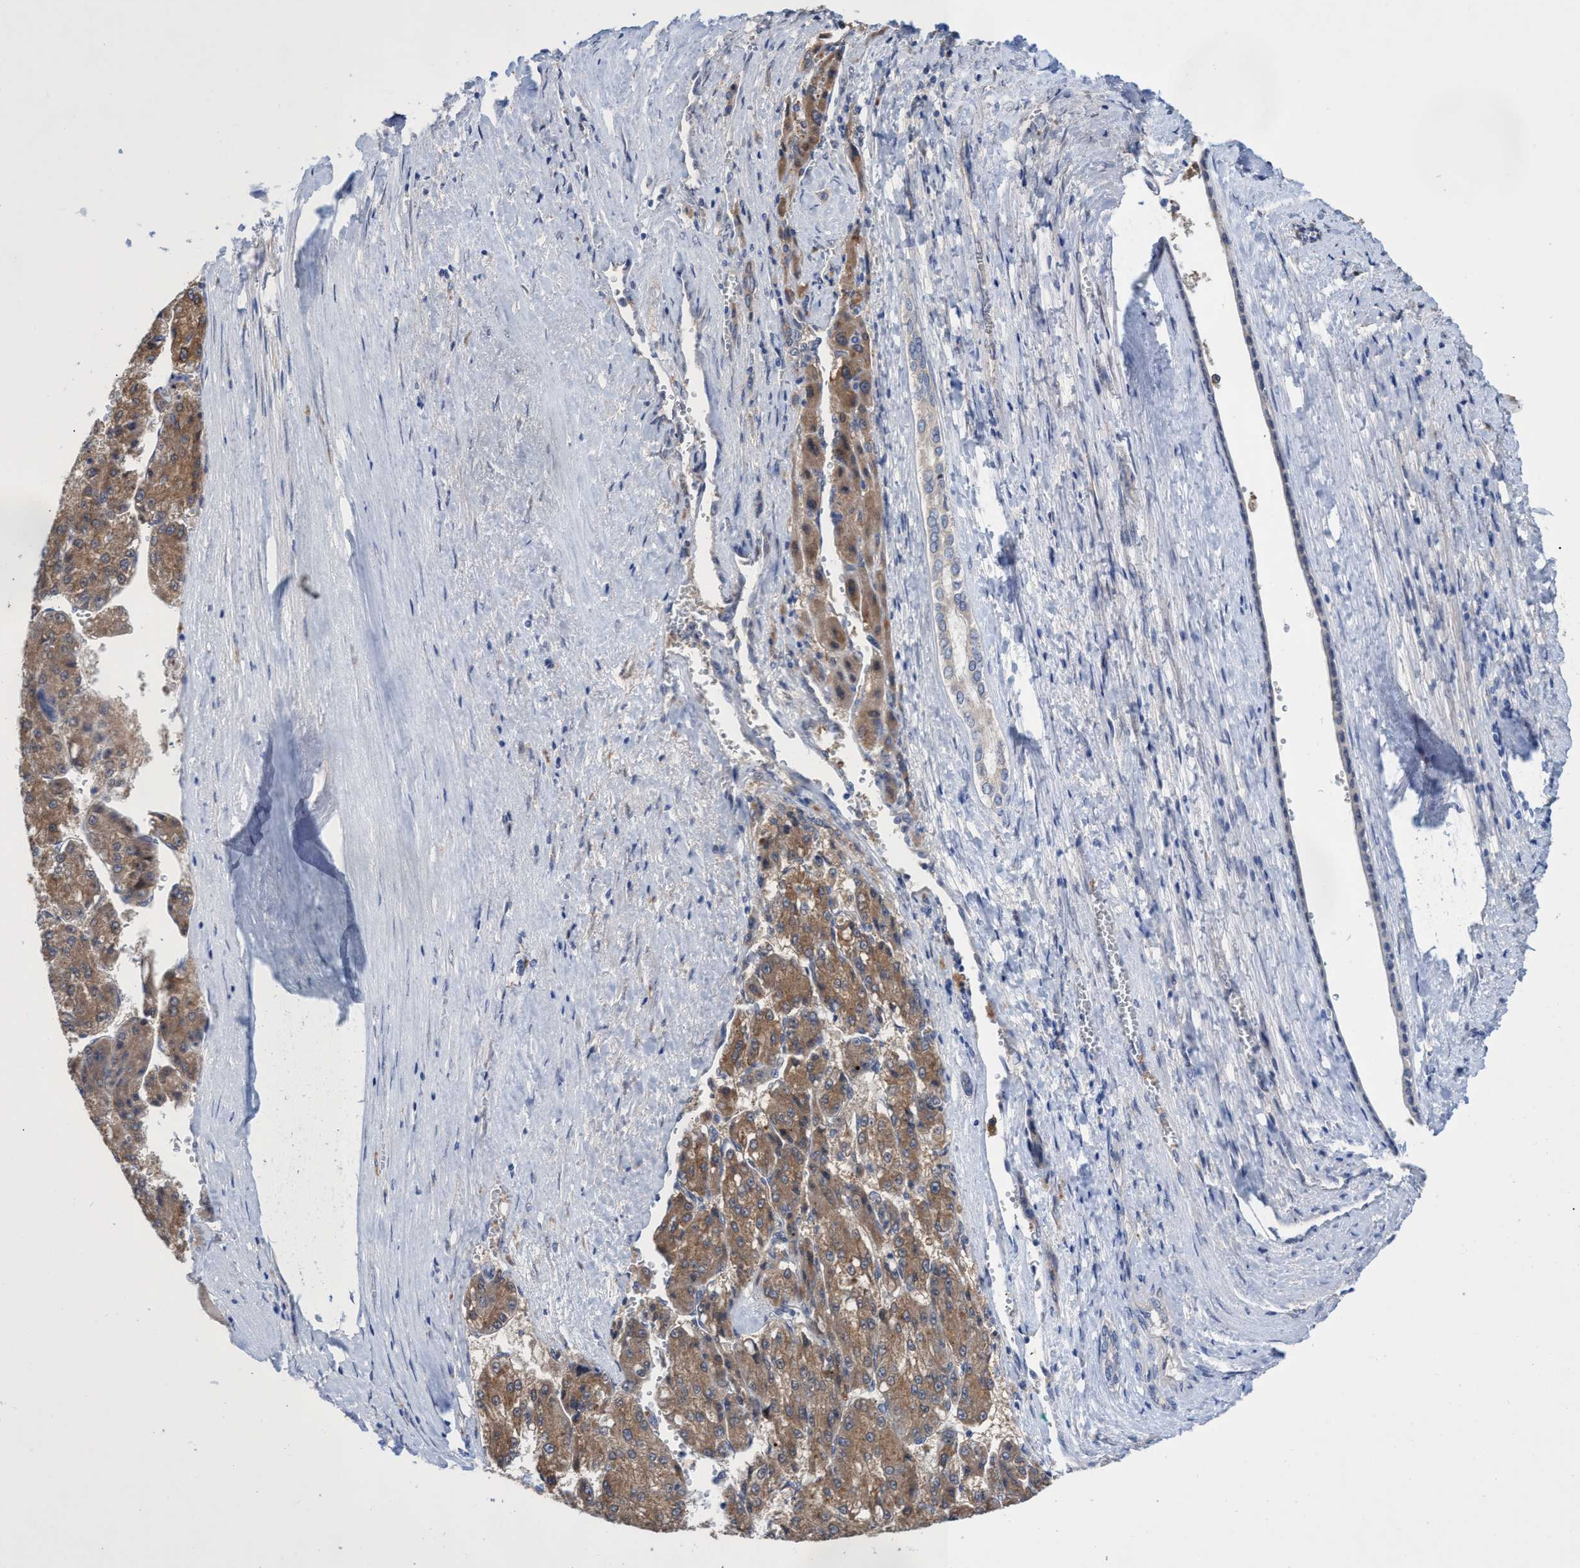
{"staining": {"intensity": "moderate", "quantity": ">75%", "location": "cytoplasmic/membranous"}, "tissue": "liver cancer", "cell_type": "Tumor cells", "image_type": "cancer", "snomed": [{"axis": "morphology", "description": "Carcinoma, Hepatocellular, NOS"}, {"axis": "topography", "description": "Liver"}], "caption": "Hepatocellular carcinoma (liver) tissue reveals moderate cytoplasmic/membranous expression in about >75% of tumor cells, visualized by immunohistochemistry.", "gene": "SVEP1", "patient": {"sex": "female", "age": 73}}